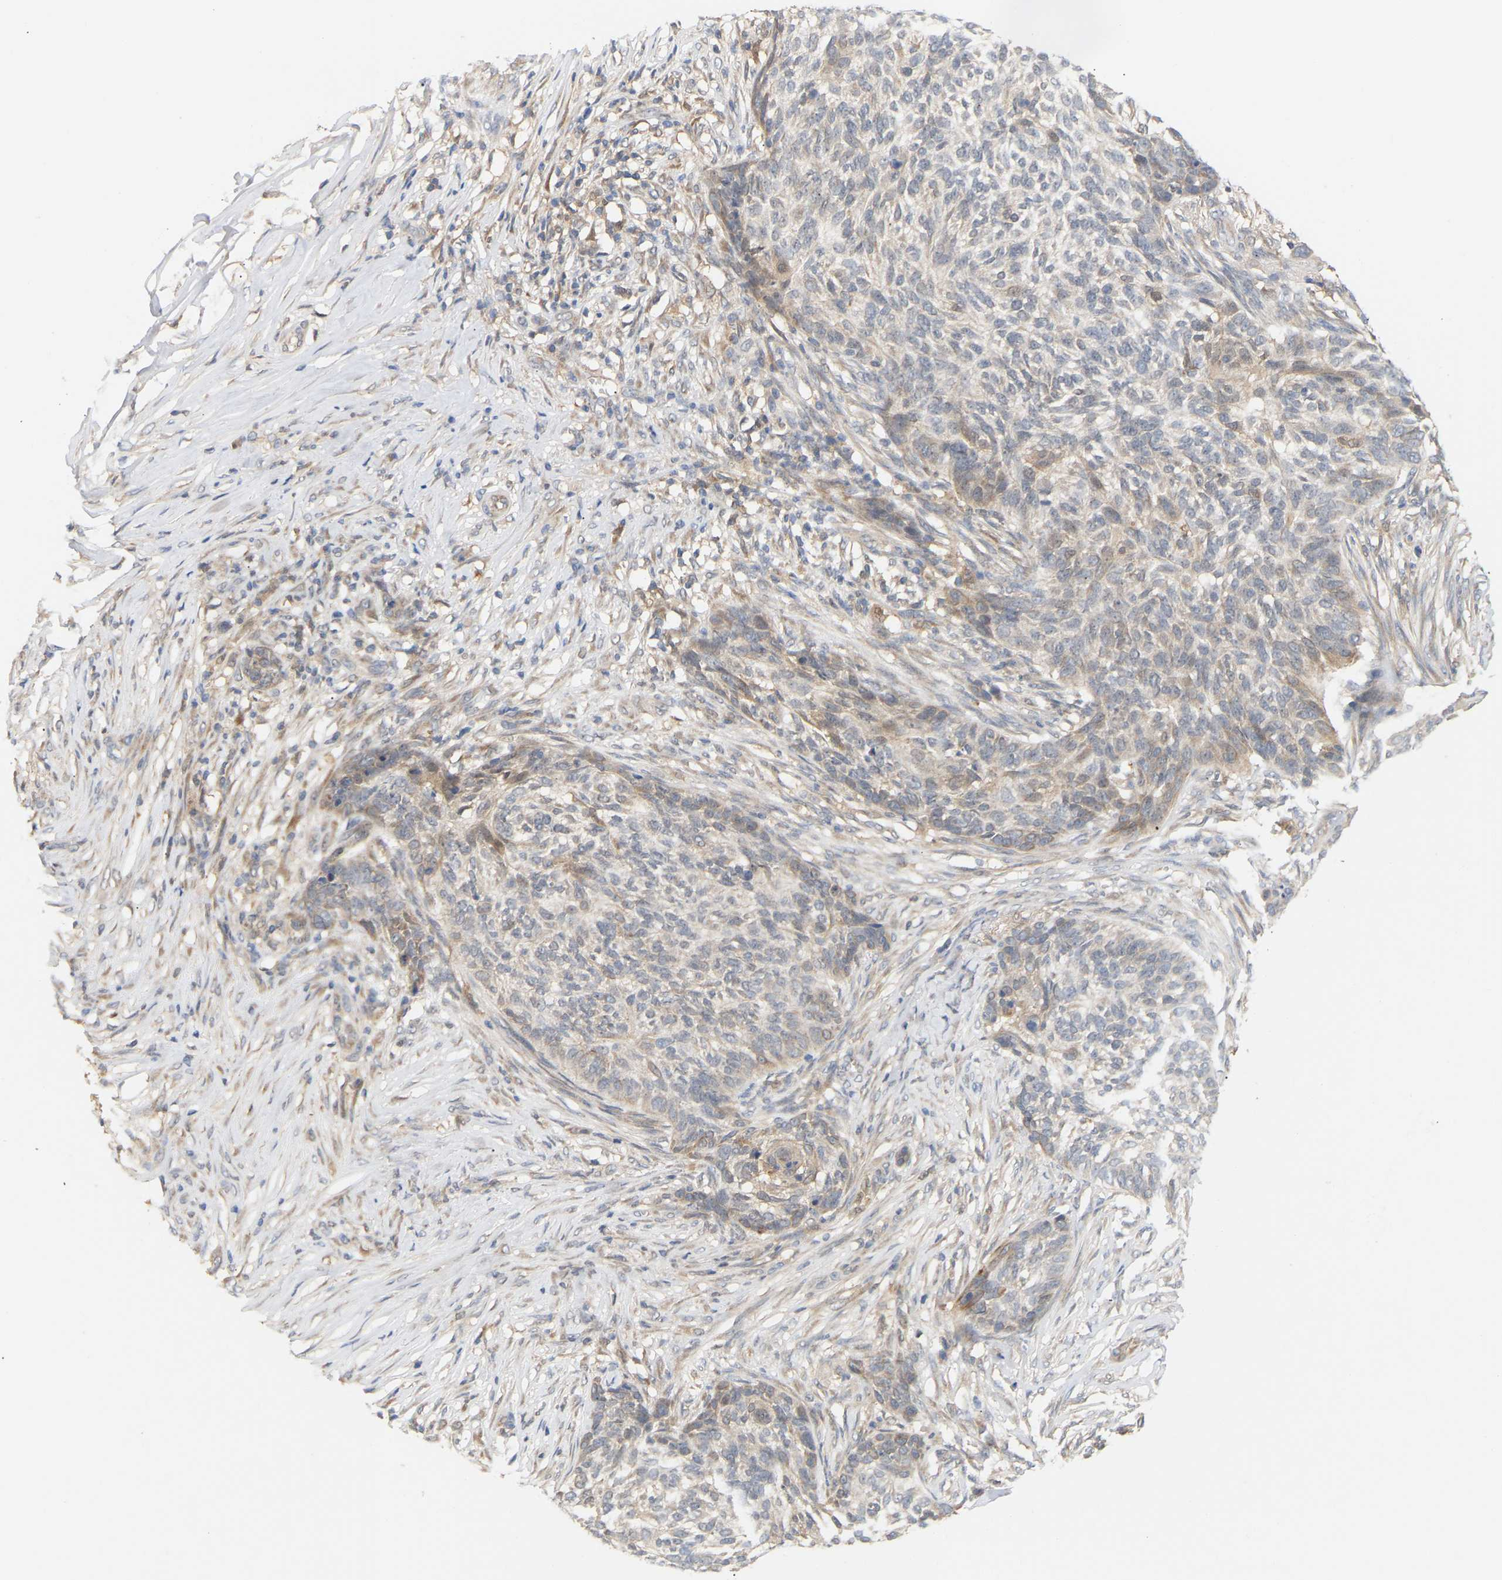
{"staining": {"intensity": "weak", "quantity": "<25%", "location": "cytoplasmic/membranous"}, "tissue": "skin cancer", "cell_type": "Tumor cells", "image_type": "cancer", "snomed": [{"axis": "morphology", "description": "Basal cell carcinoma"}, {"axis": "topography", "description": "Skin"}], "caption": "DAB immunohistochemical staining of human skin basal cell carcinoma exhibits no significant positivity in tumor cells.", "gene": "TPMT", "patient": {"sex": "male", "age": 85}}